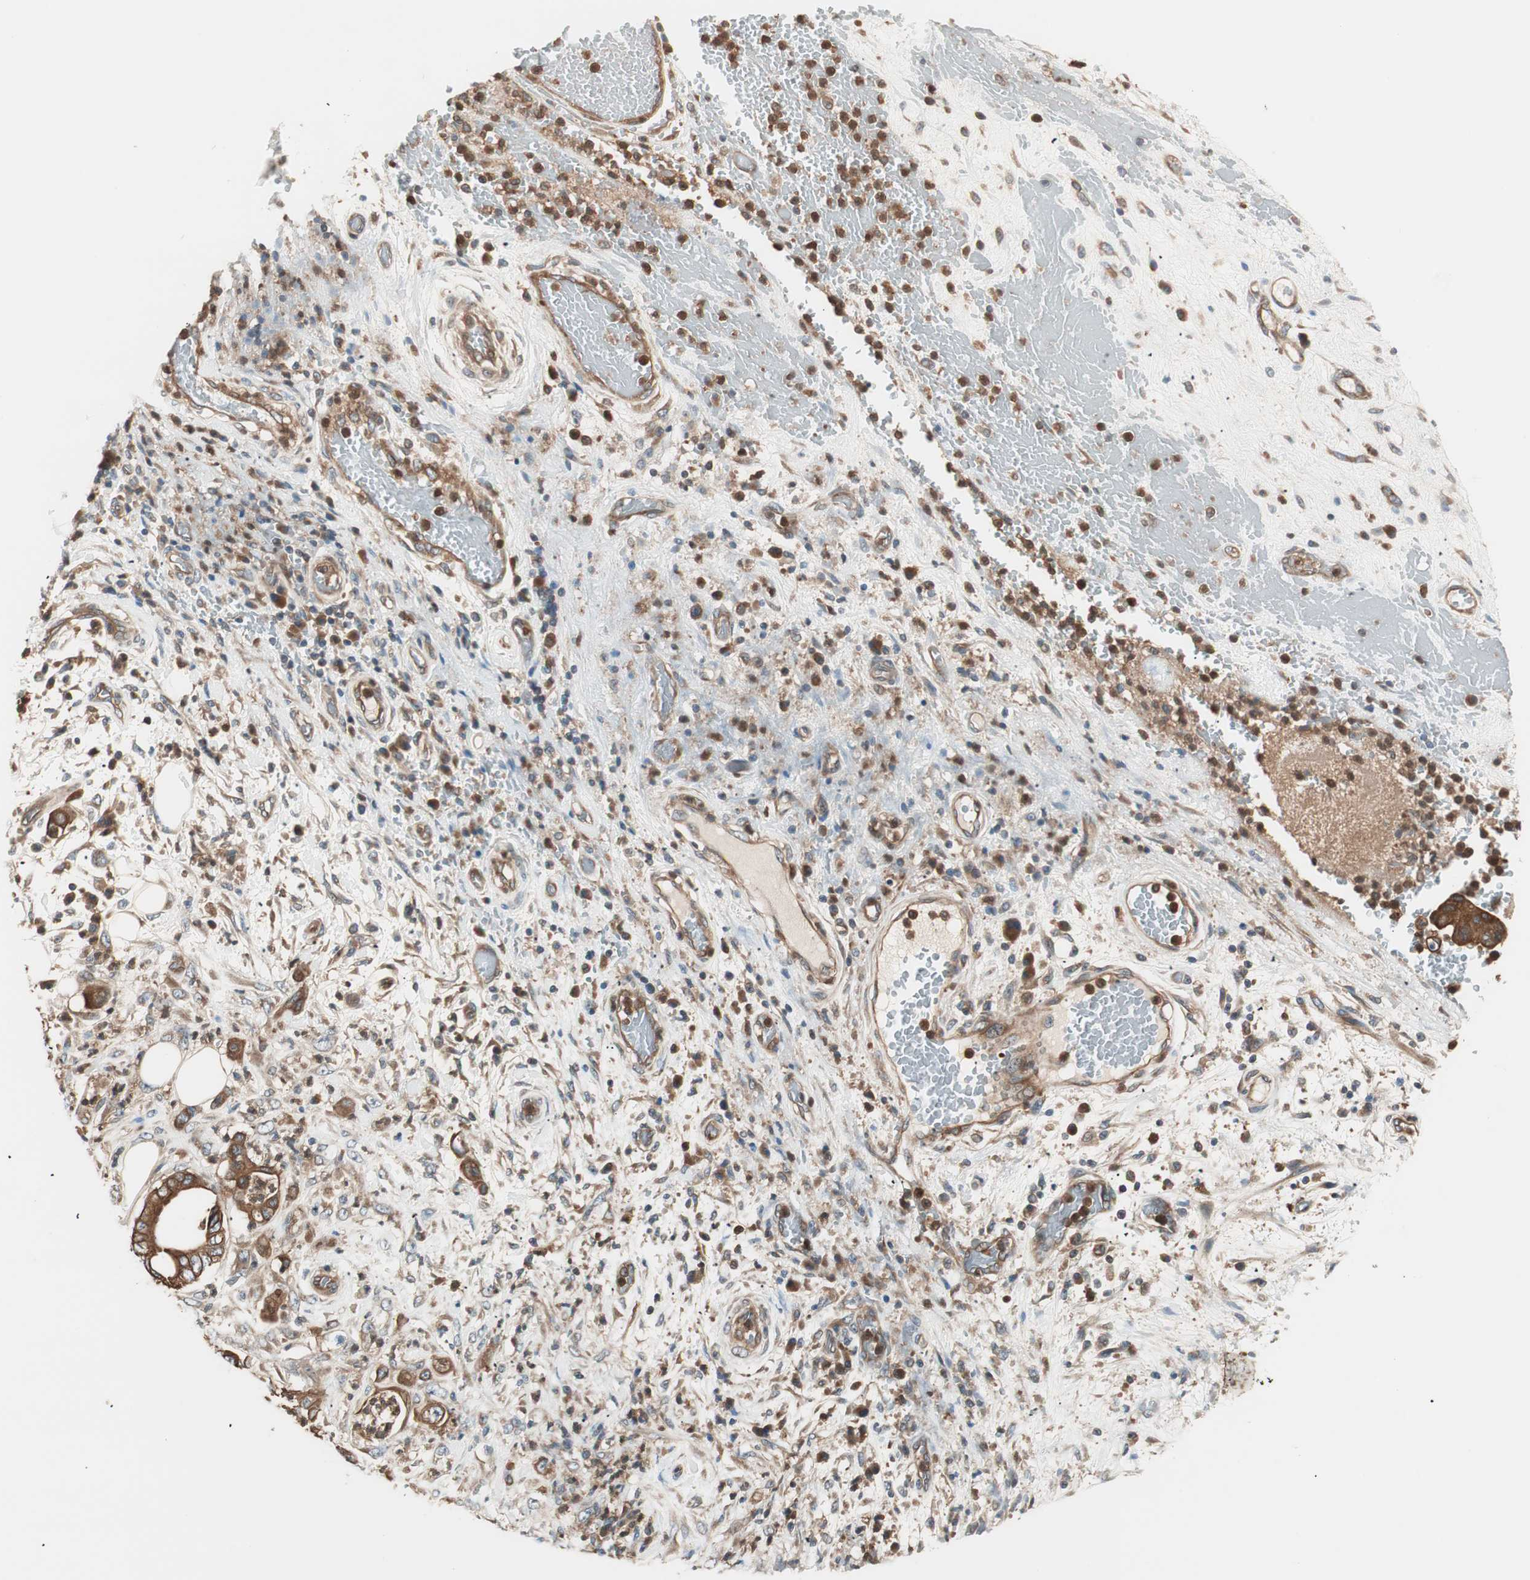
{"staining": {"intensity": "strong", "quantity": ">75%", "location": "cytoplasmic/membranous"}, "tissue": "stomach cancer", "cell_type": "Tumor cells", "image_type": "cancer", "snomed": [{"axis": "morphology", "description": "Adenocarcinoma, NOS"}, {"axis": "topography", "description": "Stomach"}], "caption": "Immunohistochemical staining of human stomach adenocarcinoma exhibits strong cytoplasmic/membranous protein positivity in approximately >75% of tumor cells. (Brightfield microscopy of DAB IHC at high magnification).", "gene": "TSG101", "patient": {"sex": "female", "age": 73}}